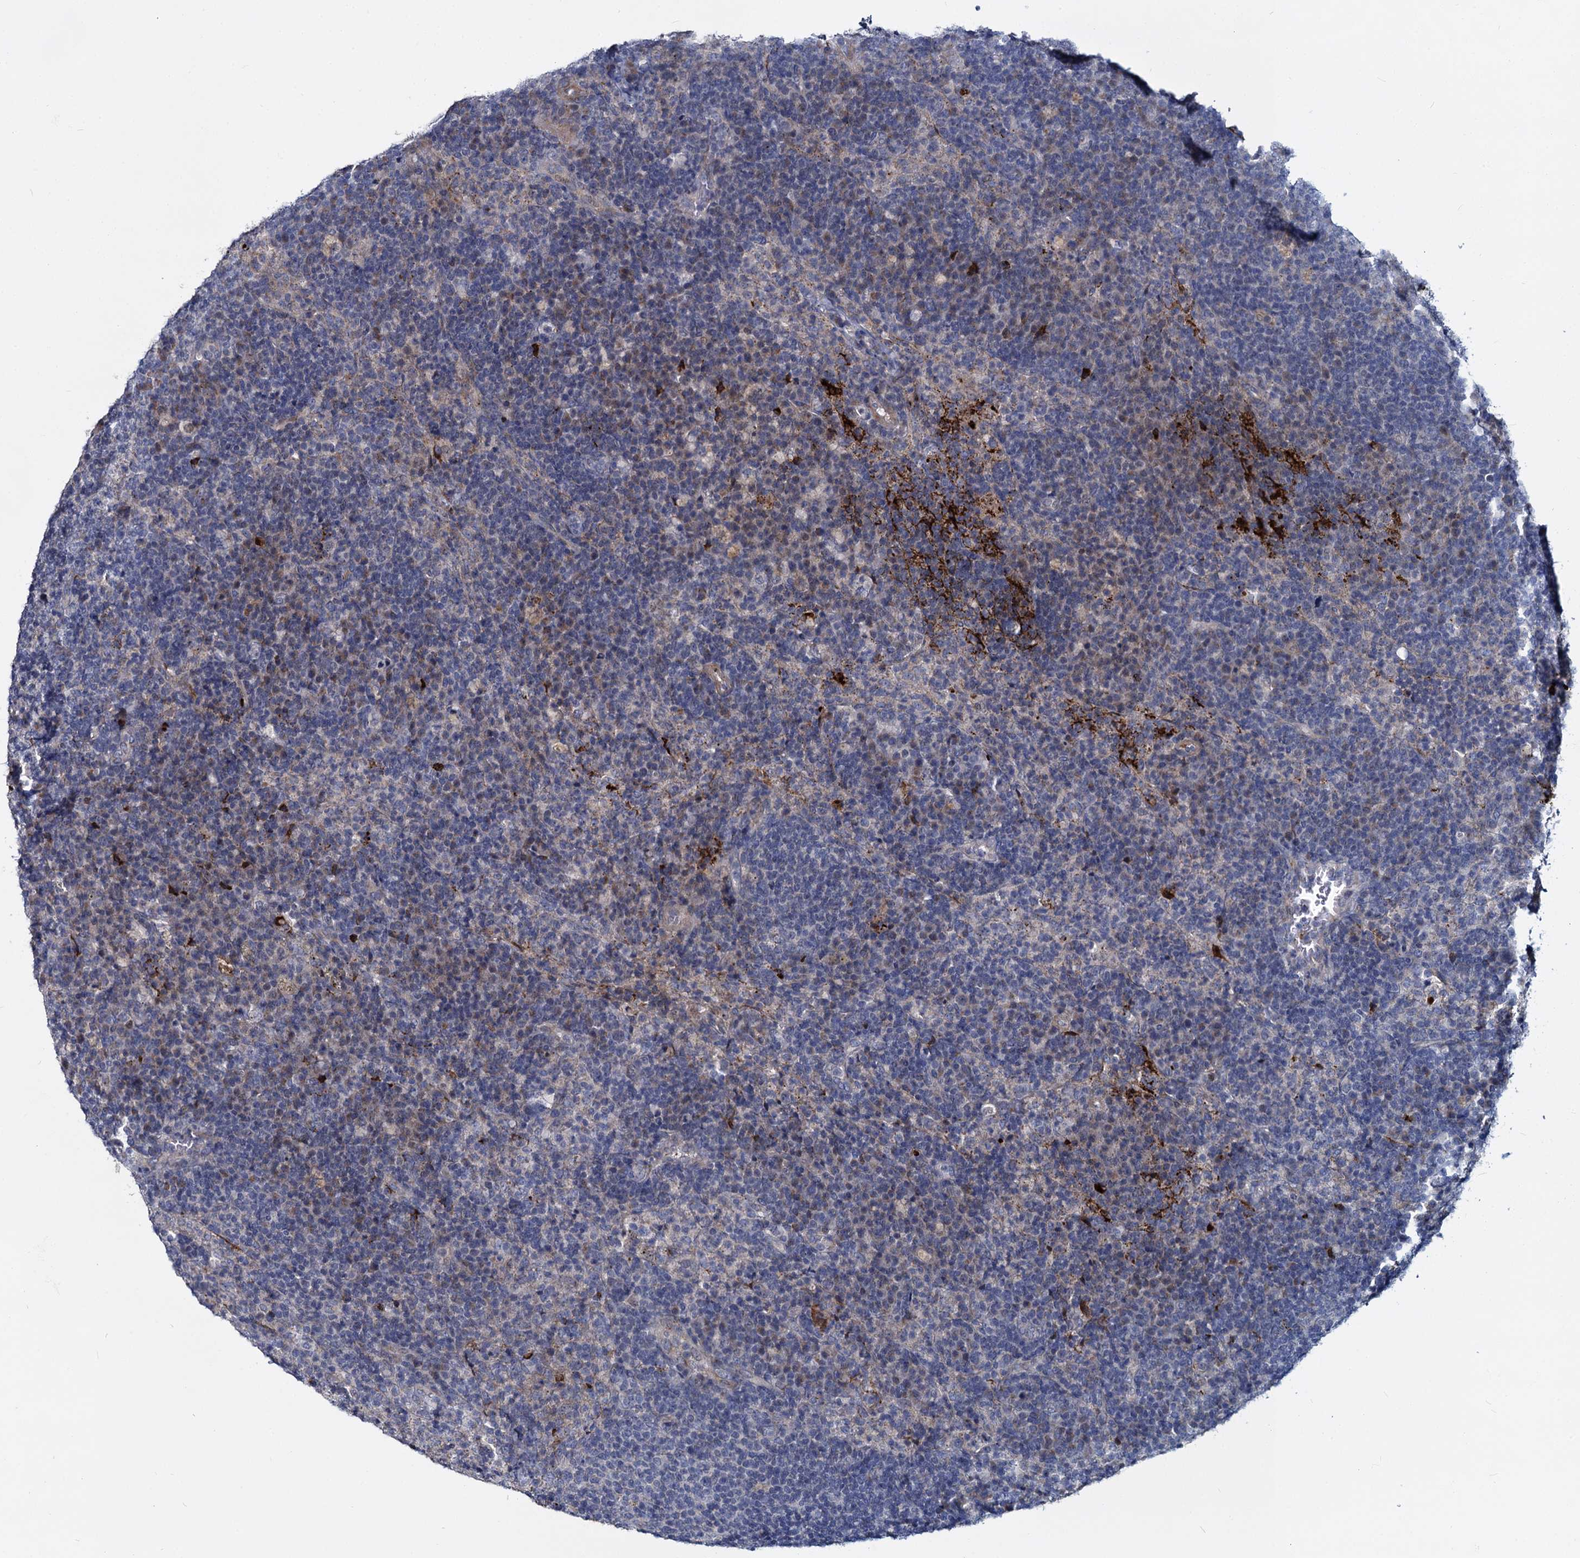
{"staining": {"intensity": "negative", "quantity": "none", "location": "none"}, "tissue": "lymph node", "cell_type": "Germinal center cells", "image_type": "normal", "snomed": [{"axis": "morphology", "description": "Normal tissue, NOS"}, {"axis": "topography", "description": "Lymph node"}], "caption": "A micrograph of lymph node stained for a protein demonstrates no brown staining in germinal center cells. The staining was performed using DAB to visualize the protein expression in brown, while the nuclei were stained in blue with hematoxylin (Magnification: 20x).", "gene": "DCUN1D2", "patient": {"sex": "female", "age": 70}}